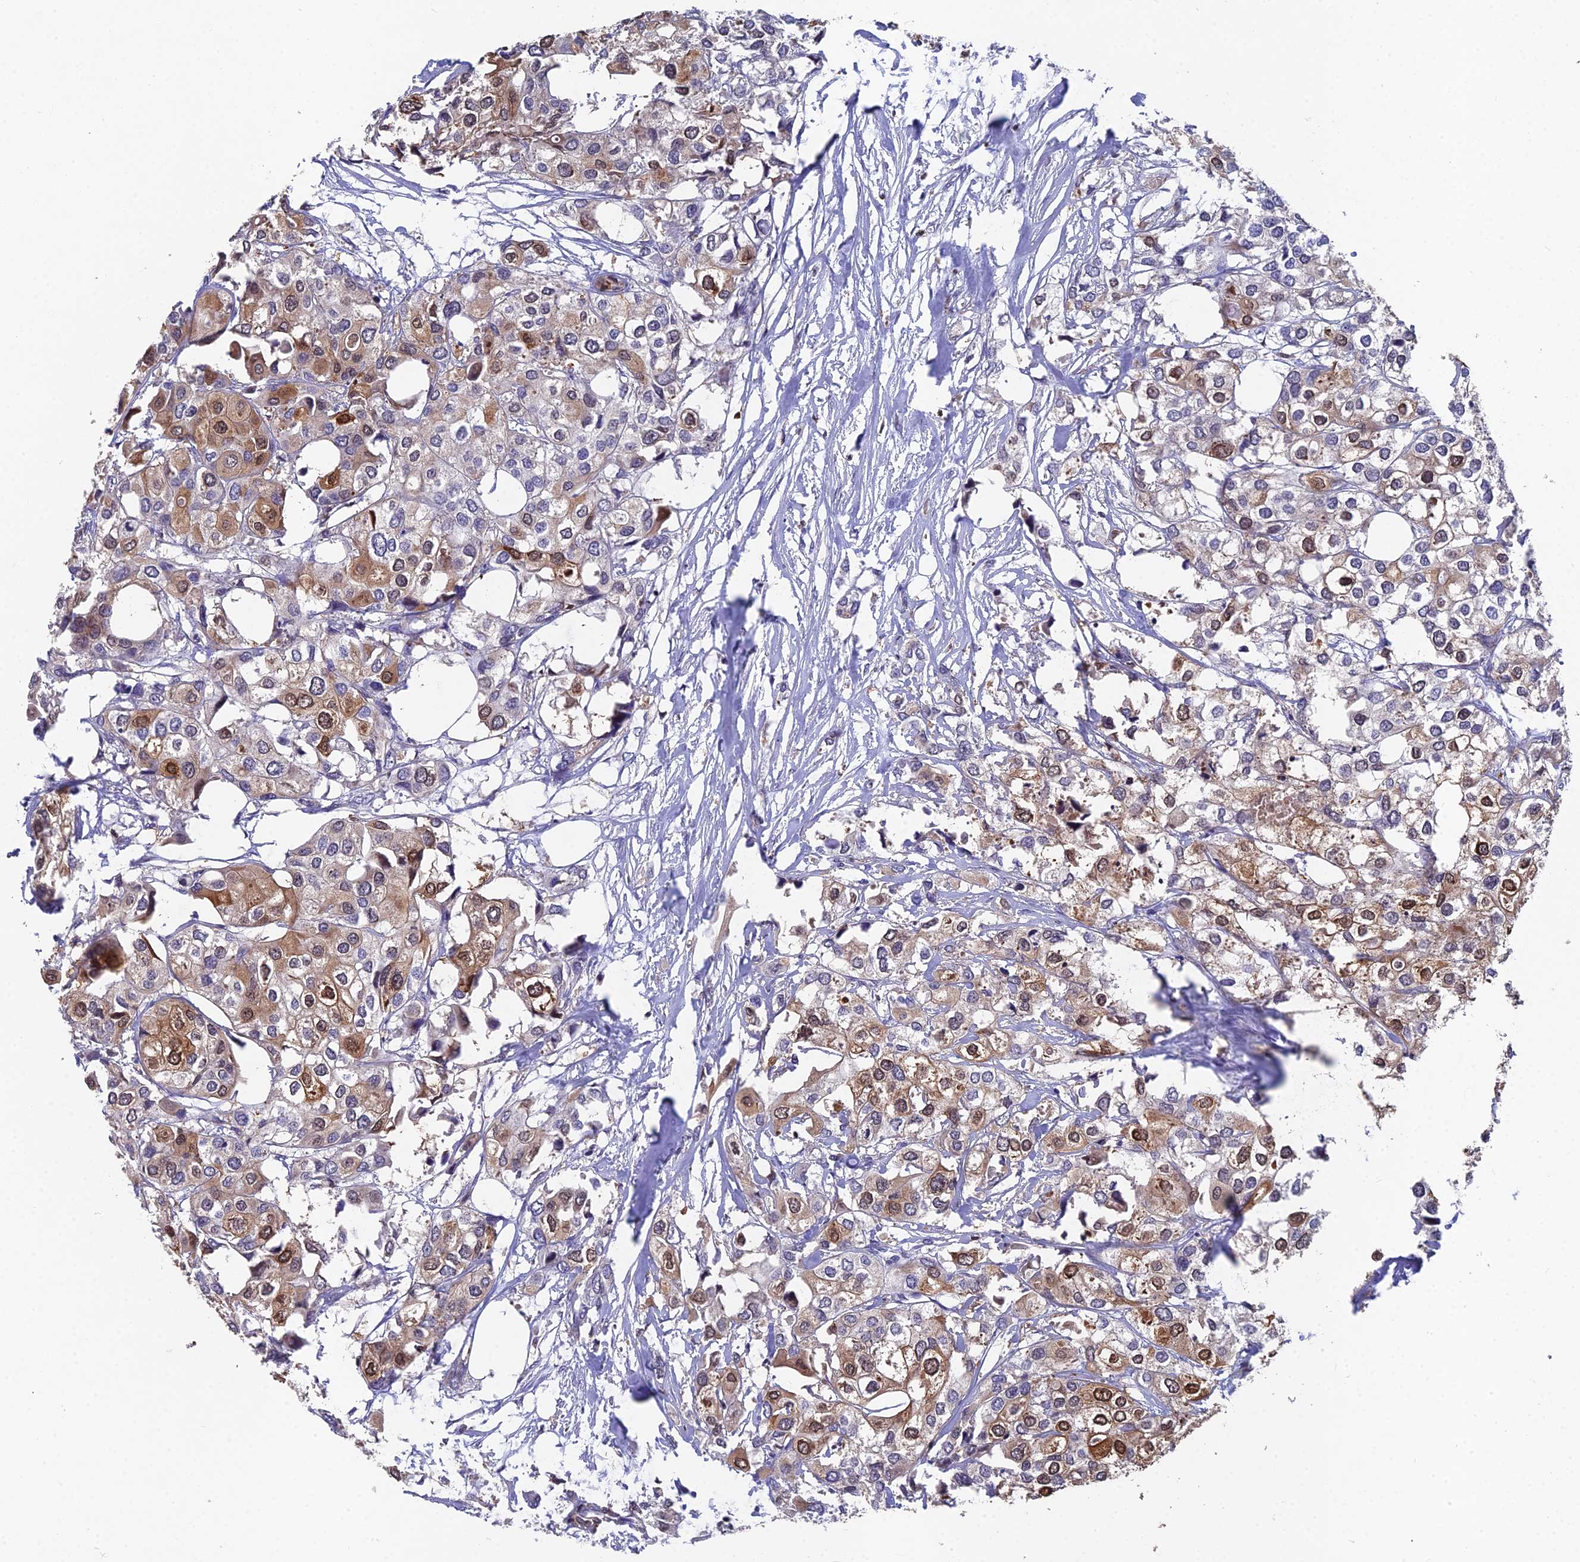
{"staining": {"intensity": "moderate", "quantity": "25%-75%", "location": "cytoplasmic/membranous,nuclear"}, "tissue": "urothelial cancer", "cell_type": "Tumor cells", "image_type": "cancer", "snomed": [{"axis": "morphology", "description": "Urothelial carcinoma, High grade"}, {"axis": "topography", "description": "Urinary bladder"}], "caption": "A micrograph of human urothelial cancer stained for a protein exhibits moderate cytoplasmic/membranous and nuclear brown staining in tumor cells.", "gene": "GALK2", "patient": {"sex": "male", "age": 64}}